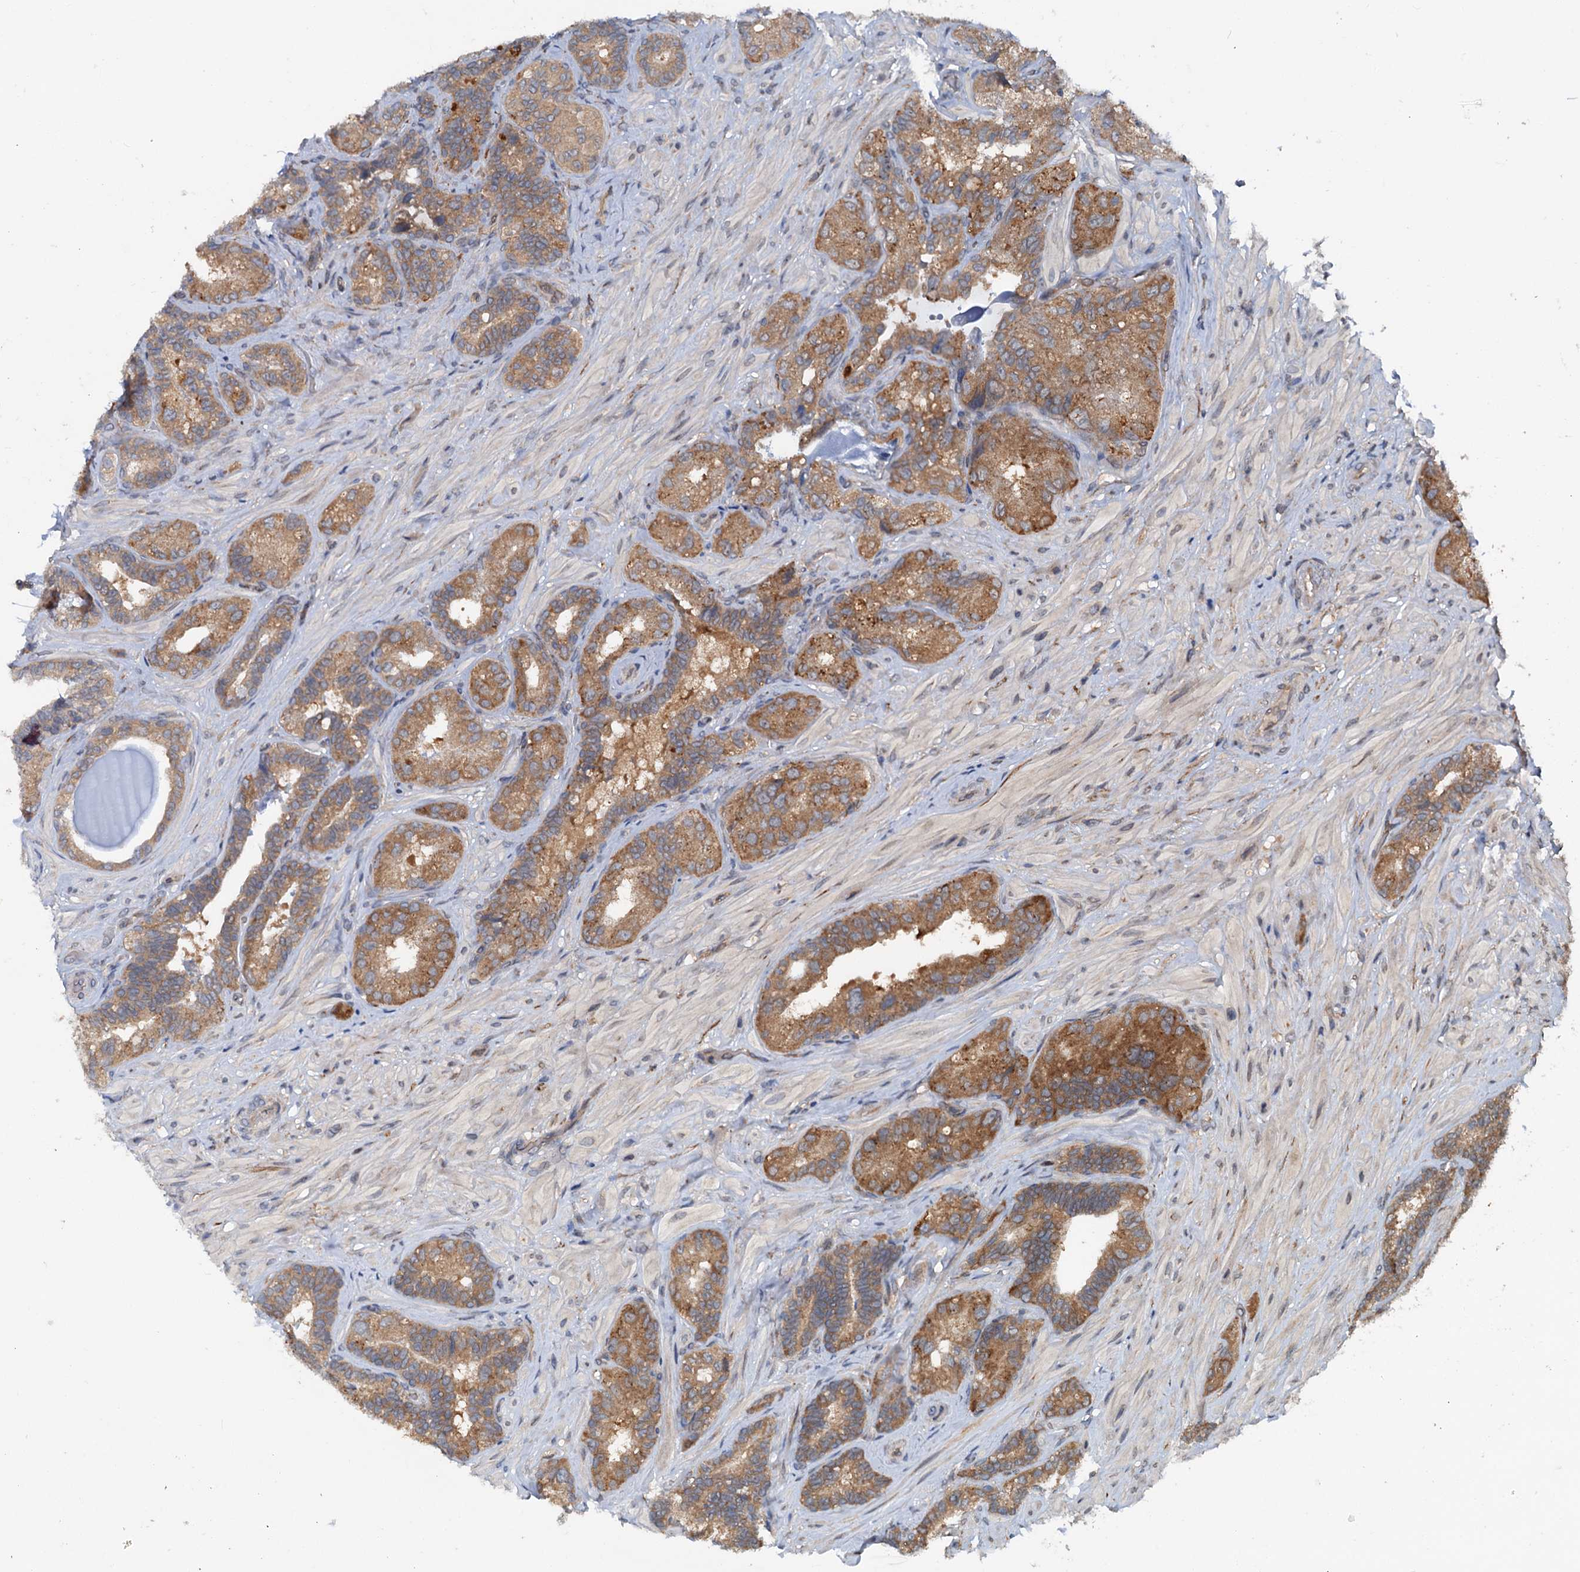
{"staining": {"intensity": "moderate", "quantity": ">75%", "location": "cytoplasmic/membranous"}, "tissue": "seminal vesicle", "cell_type": "Glandular cells", "image_type": "normal", "snomed": [{"axis": "morphology", "description": "Normal tissue, NOS"}, {"axis": "topography", "description": "Prostate and seminal vesicle, NOS"}, {"axis": "topography", "description": "Prostate"}, {"axis": "topography", "description": "Seminal veicle"}], "caption": "Glandular cells display medium levels of moderate cytoplasmic/membranous expression in about >75% of cells in benign seminal vesicle.", "gene": "N4BP2L2", "patient": {"sex": "male", "age": 67}}